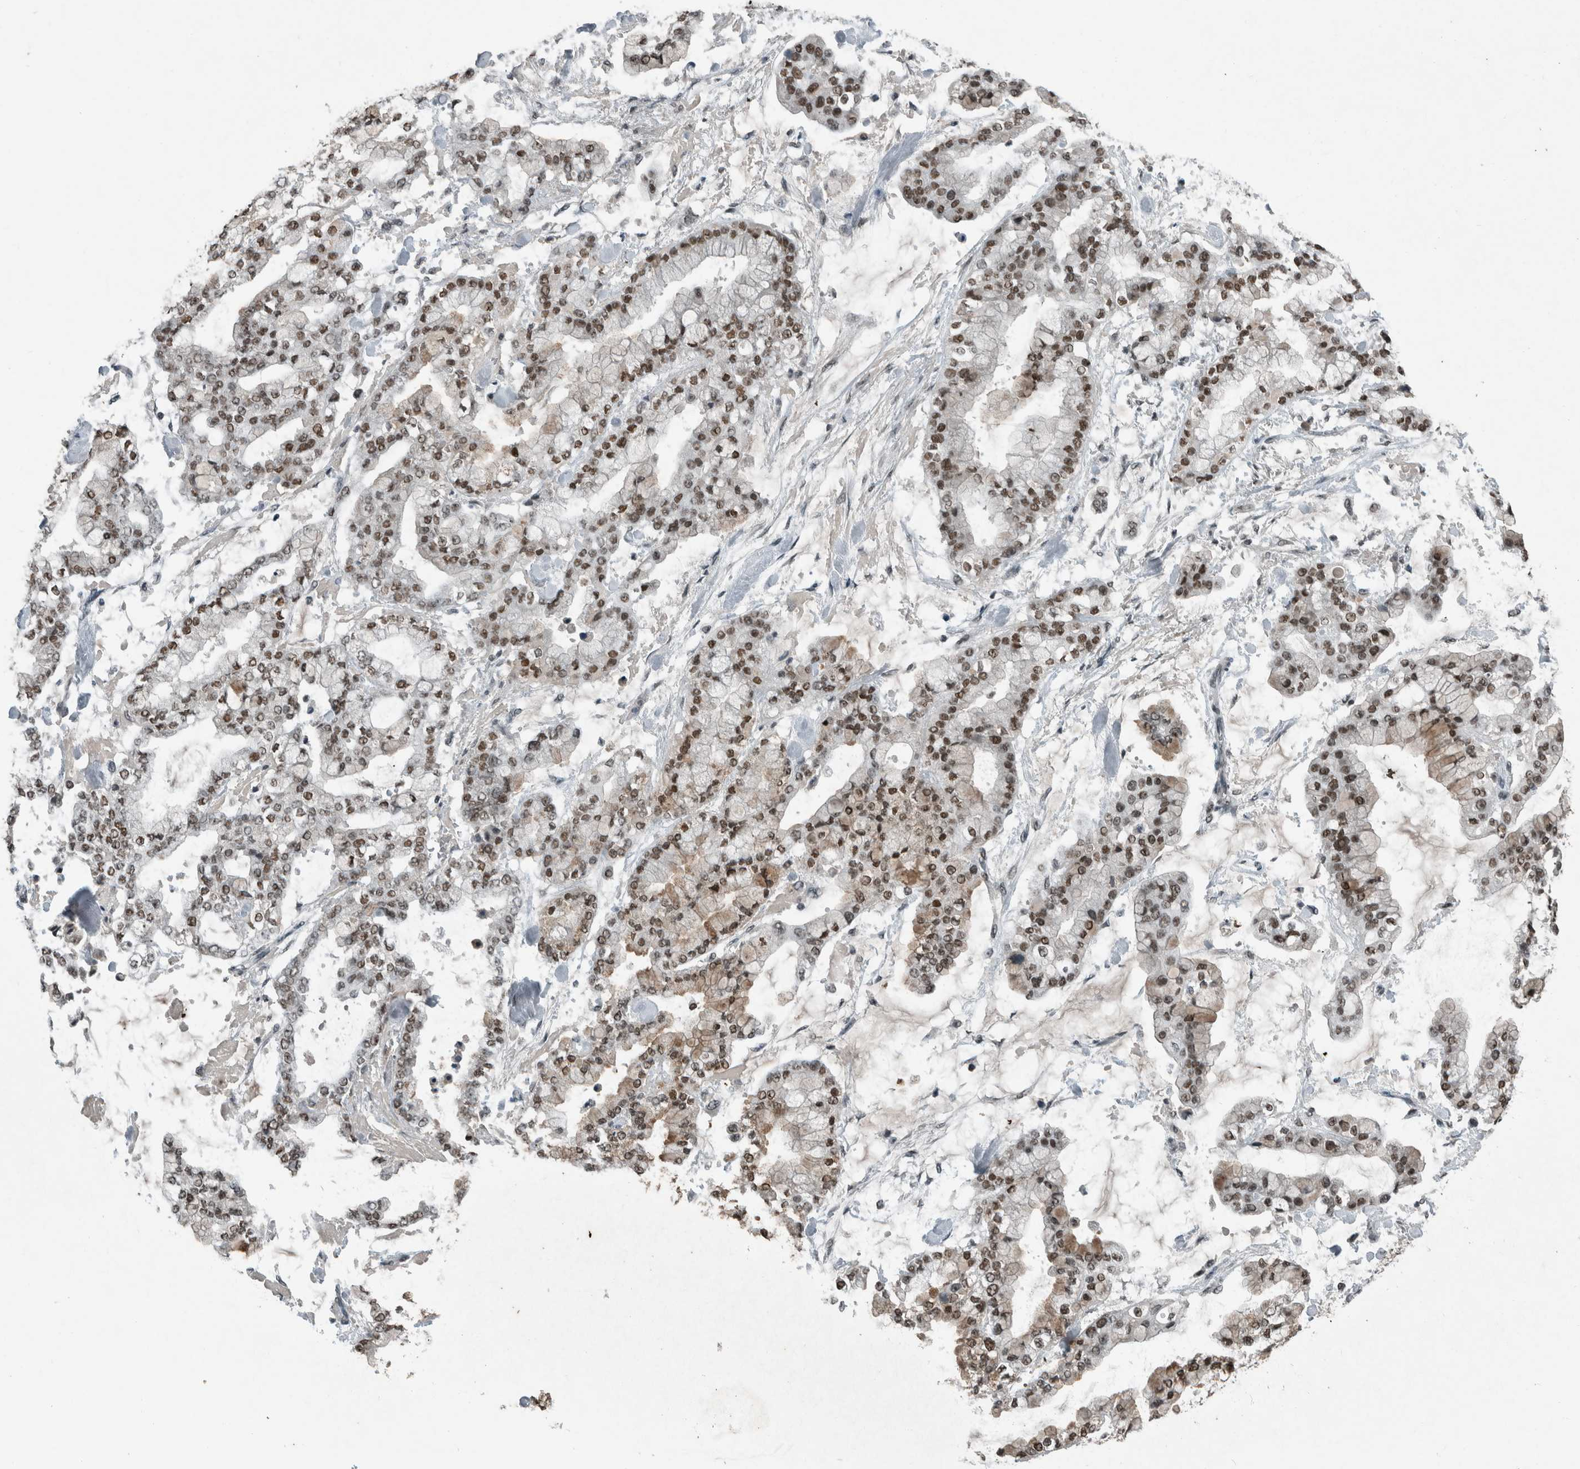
{"staining": {"intensity": "moderate", "quantity": ">75%", "location": "nuclear"}, "tissue": "stomach cancer", "cell_type": "Tumor cells", "image_type": "cancer", "snomed": [{"axis": "morphology", "description": "Normal tissue, NOS"}, {"axis": "morphology", "description": "Adenocarcinoma, NOS"}, {"axis": "topography", "description": "Stomach, upper"}, {"axis": "topography", "description": "Stomach"}], "caption": "Stomach adenocarcinoma tissue reveals moderate nuclear expression in approximately >75% of tumor cells", "gene": "ZNF24", "patient": {"sex": "male", "age": 76}}